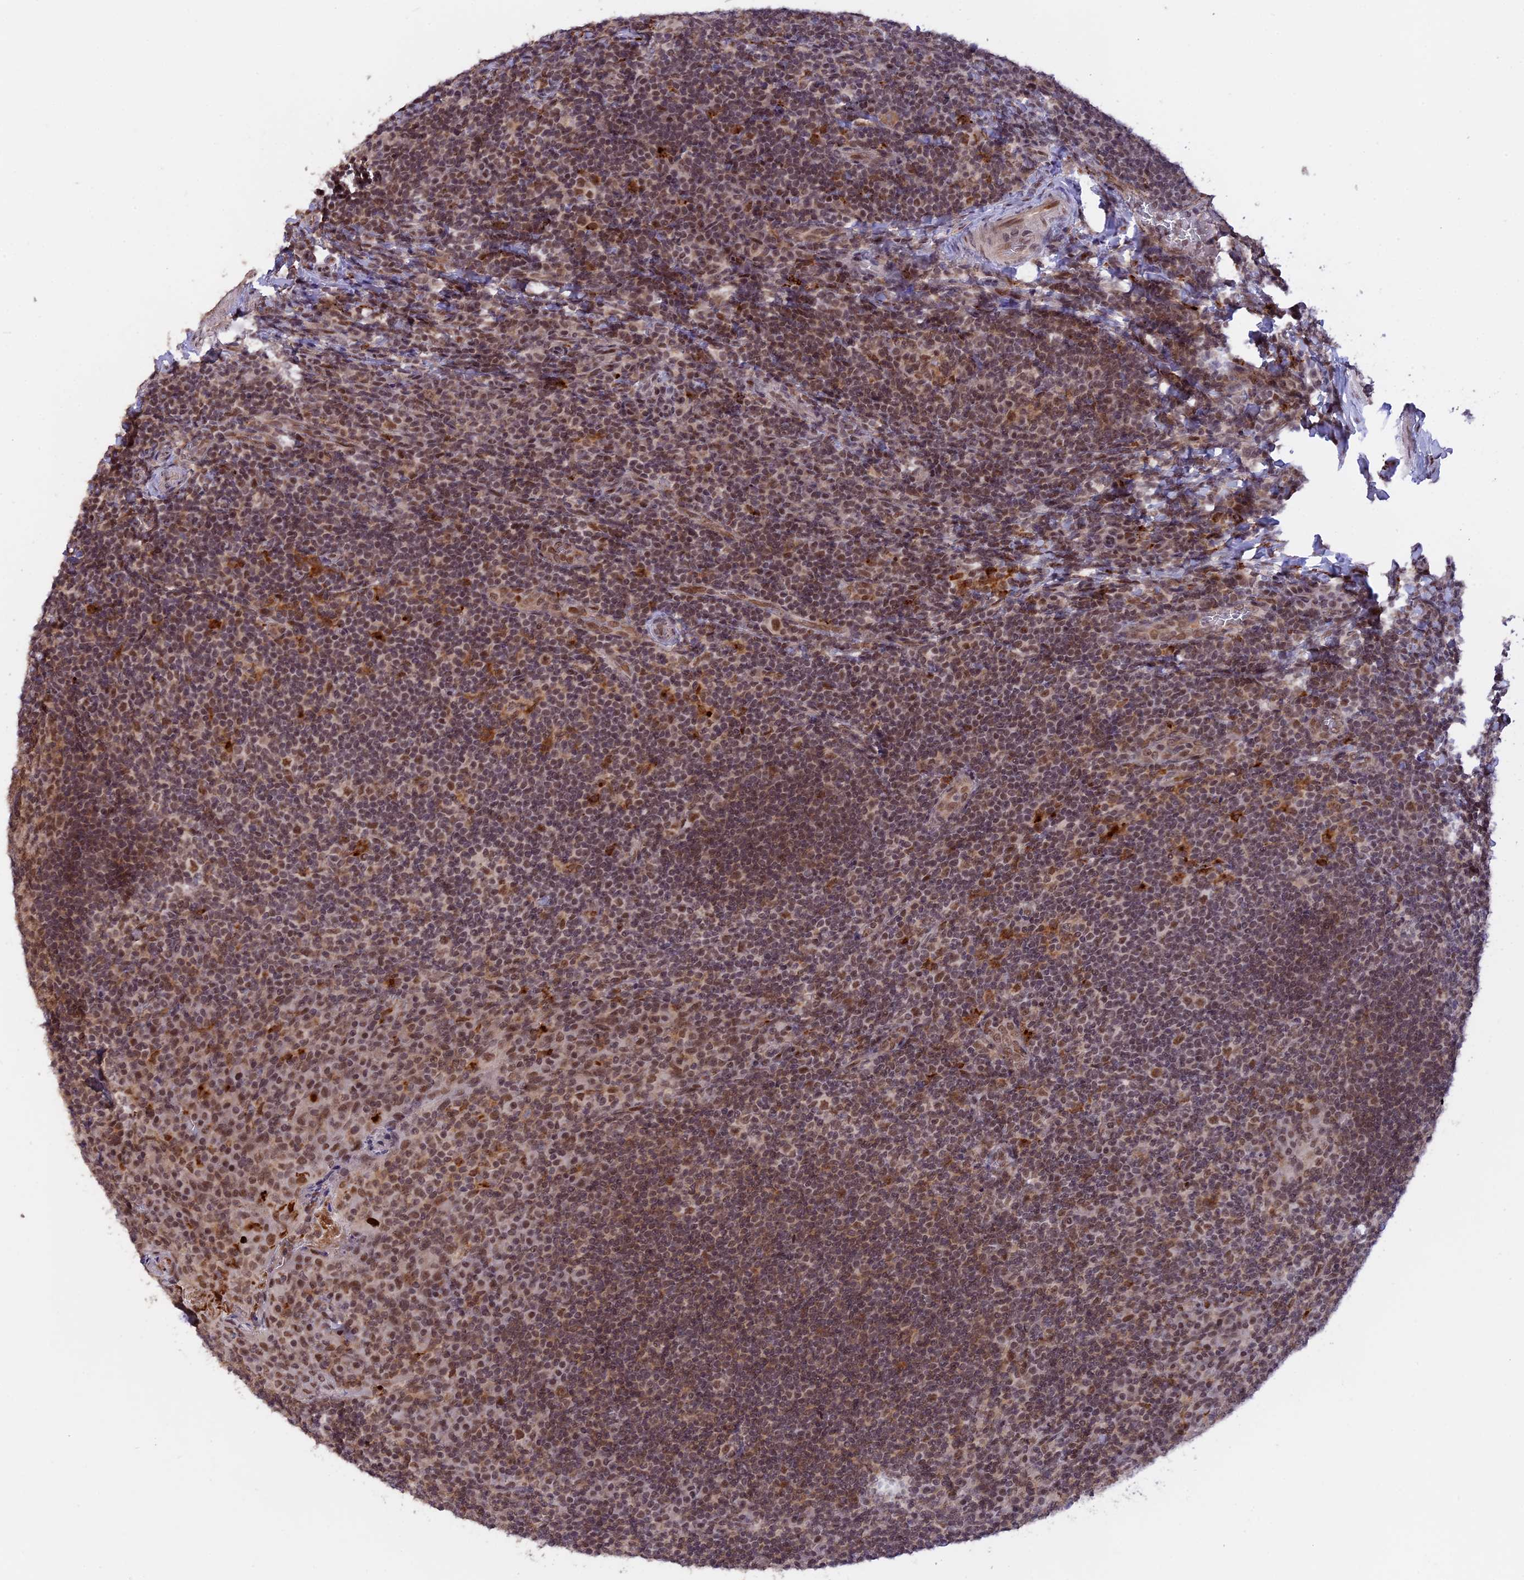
{"staining": {"intensity": "weak", "quantity": ">75%", "location": "nuclear"}, "tissue": "tonsil", "cell_type": "Germinal center cells", "image_type": "normal", "snomed": [{"axis": "morphology", "description": "Normal tissue, NOS"}, {"axis": "topography", "description": "Tonsil"}], "caption": "A brown stain shows weak nuclear staining of a protein in germinal center cells of unremarkable tonsil. (DAB (3,3'-diaminobenzidine) IHC with brightfield microscopy, high magnification).", "gene": "POLR2C", "patient": {"sex": "male", "age": 17}}